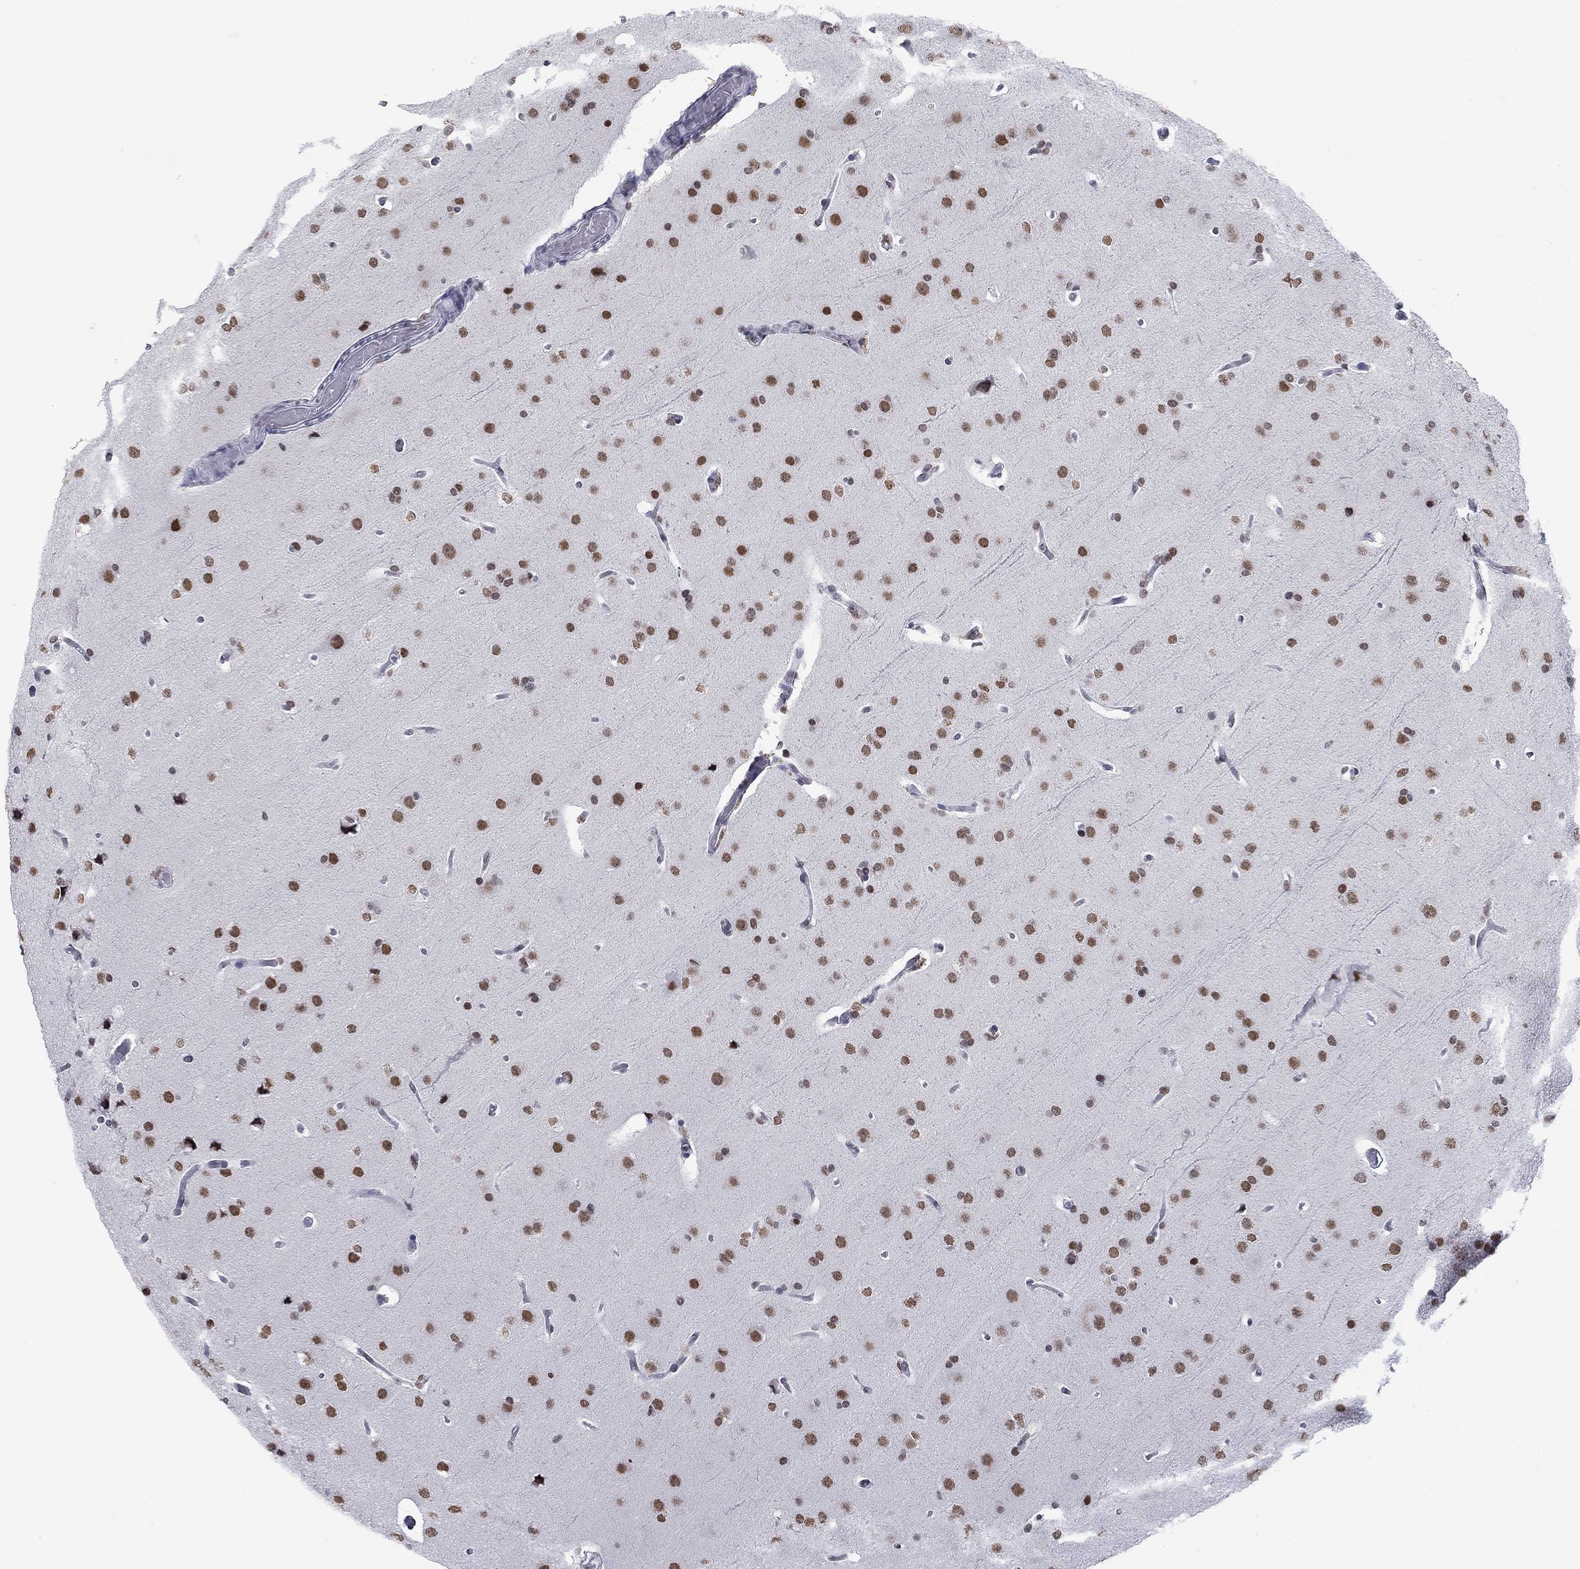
{"staining": {"intensity": "strong", "quantity": ">75%", "location": "nuclear"}, "tissue": "glioma", "cell_type": "Tumor cells", "image_type": "cancer", "snomed": [{"axis": "morphology", "description": "Glioma, malignant, Low grade"}, {"axis": "topography", "description": "Brain"}], "caption": "Strong nuclear staining for a protein is seen in about >75% of tumor cells of glioma using immunohistochemistry (IHC).", "gene": "NPAS3", "patient": {"sex": "male", "age": 41}}